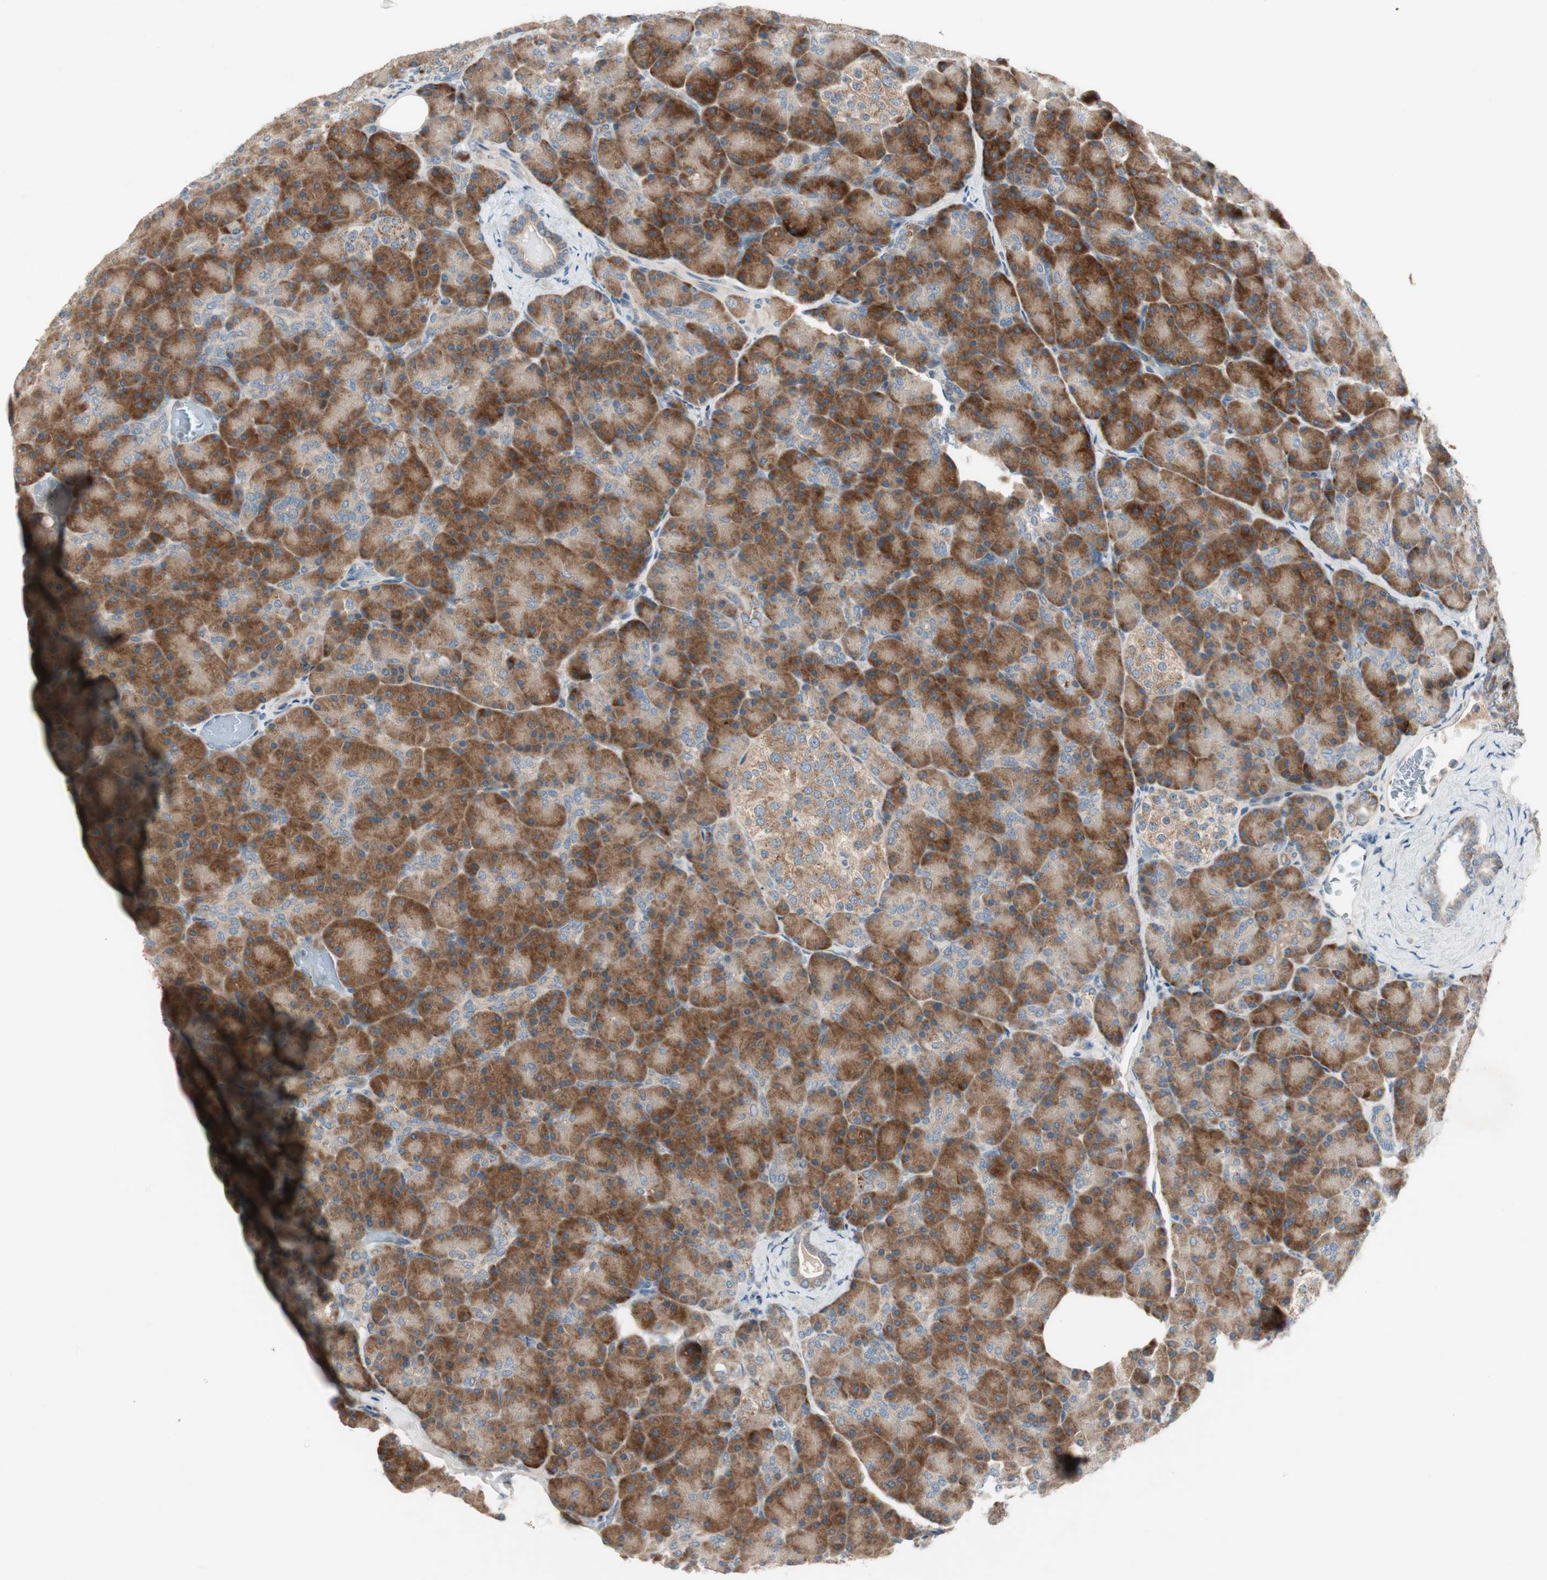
{"staining": {"intensity": "moderate", "quantity": ">75%", "location": "cytoplasmic/membranous"}, "tissue": "pancreas", "cell_type": "Exocrine glandular cells", "image_type": "normal", "snomed": [{"axis": "morphology", "description": "Normal tissue, NOS"}, {"axis": "topography", "description": "Pancreas"}], "caption": "Pancreas was stained to show a protein in brown. There is medium levels of moderate cytoplasmic/membranous staining in about >75% of exocrine glandular cells. The protein of interest is shown in brown color, while the nuclei are stained blue.", "gene": "APOO", "patient": {"sex": "female", "age": 43}}